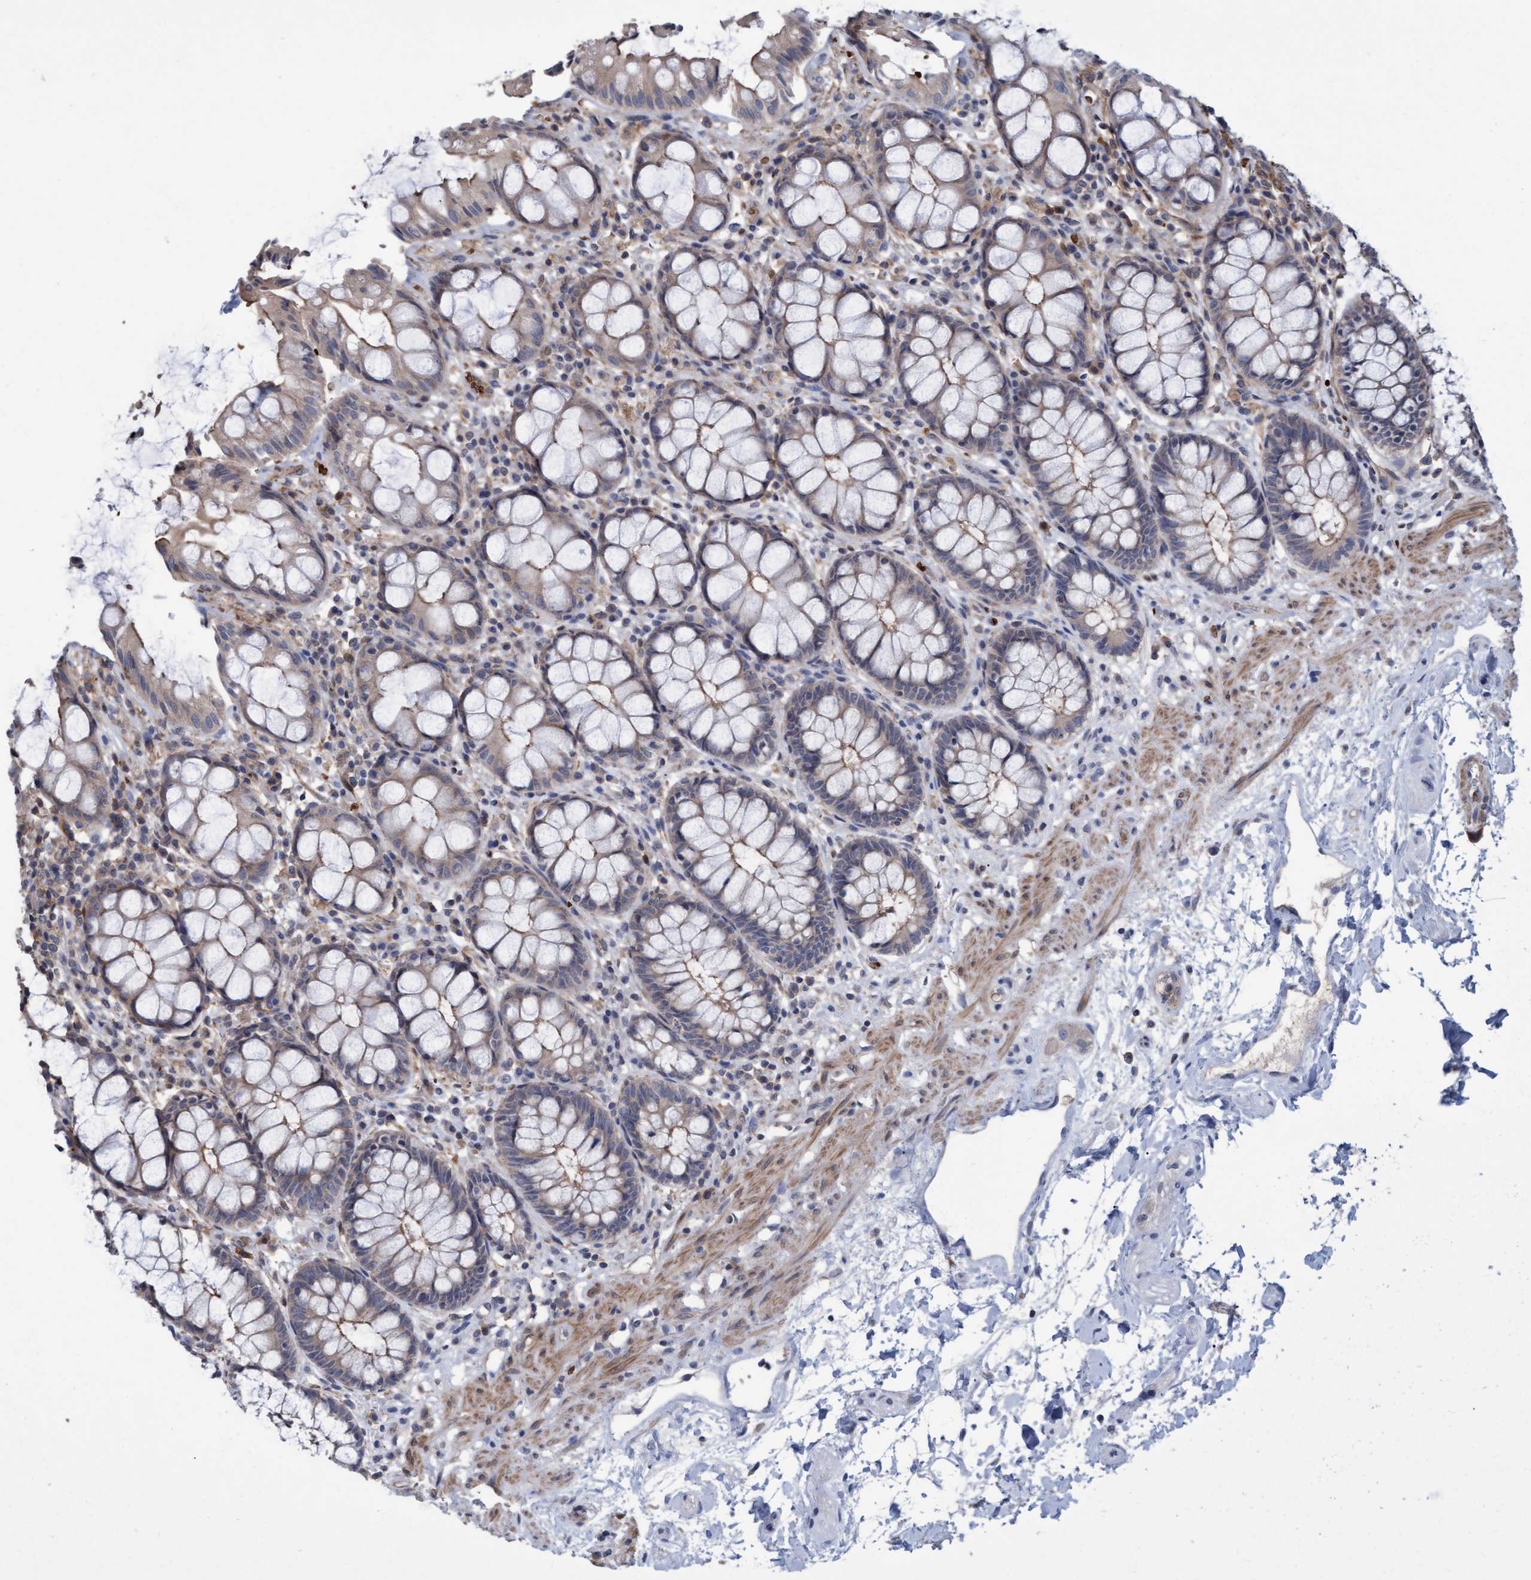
{"staining": {"intensity": "weak", "quantity": ">75%", "location": "cytoplasmic/membranous"}, "tissue": "rectum", "cell_type": "Glandular cells", "image_type": "normal", "snomed": [{"axis": "morphology", "description": "Normal tissue, NOS"}, {"axis": "topography", "description": "Rectum"}], "caption": "Immunohistochemistry (DAB (3,3'-diaminobenzidine)) staining of normal human rectum reveals weak cytoplasmic/membranous protein expression in about >75% of glandular cells. (IHC, brightfield microscopy, high magnification).", "gene": "NAA15", "patient": {"sex": "male", "age": 64}}